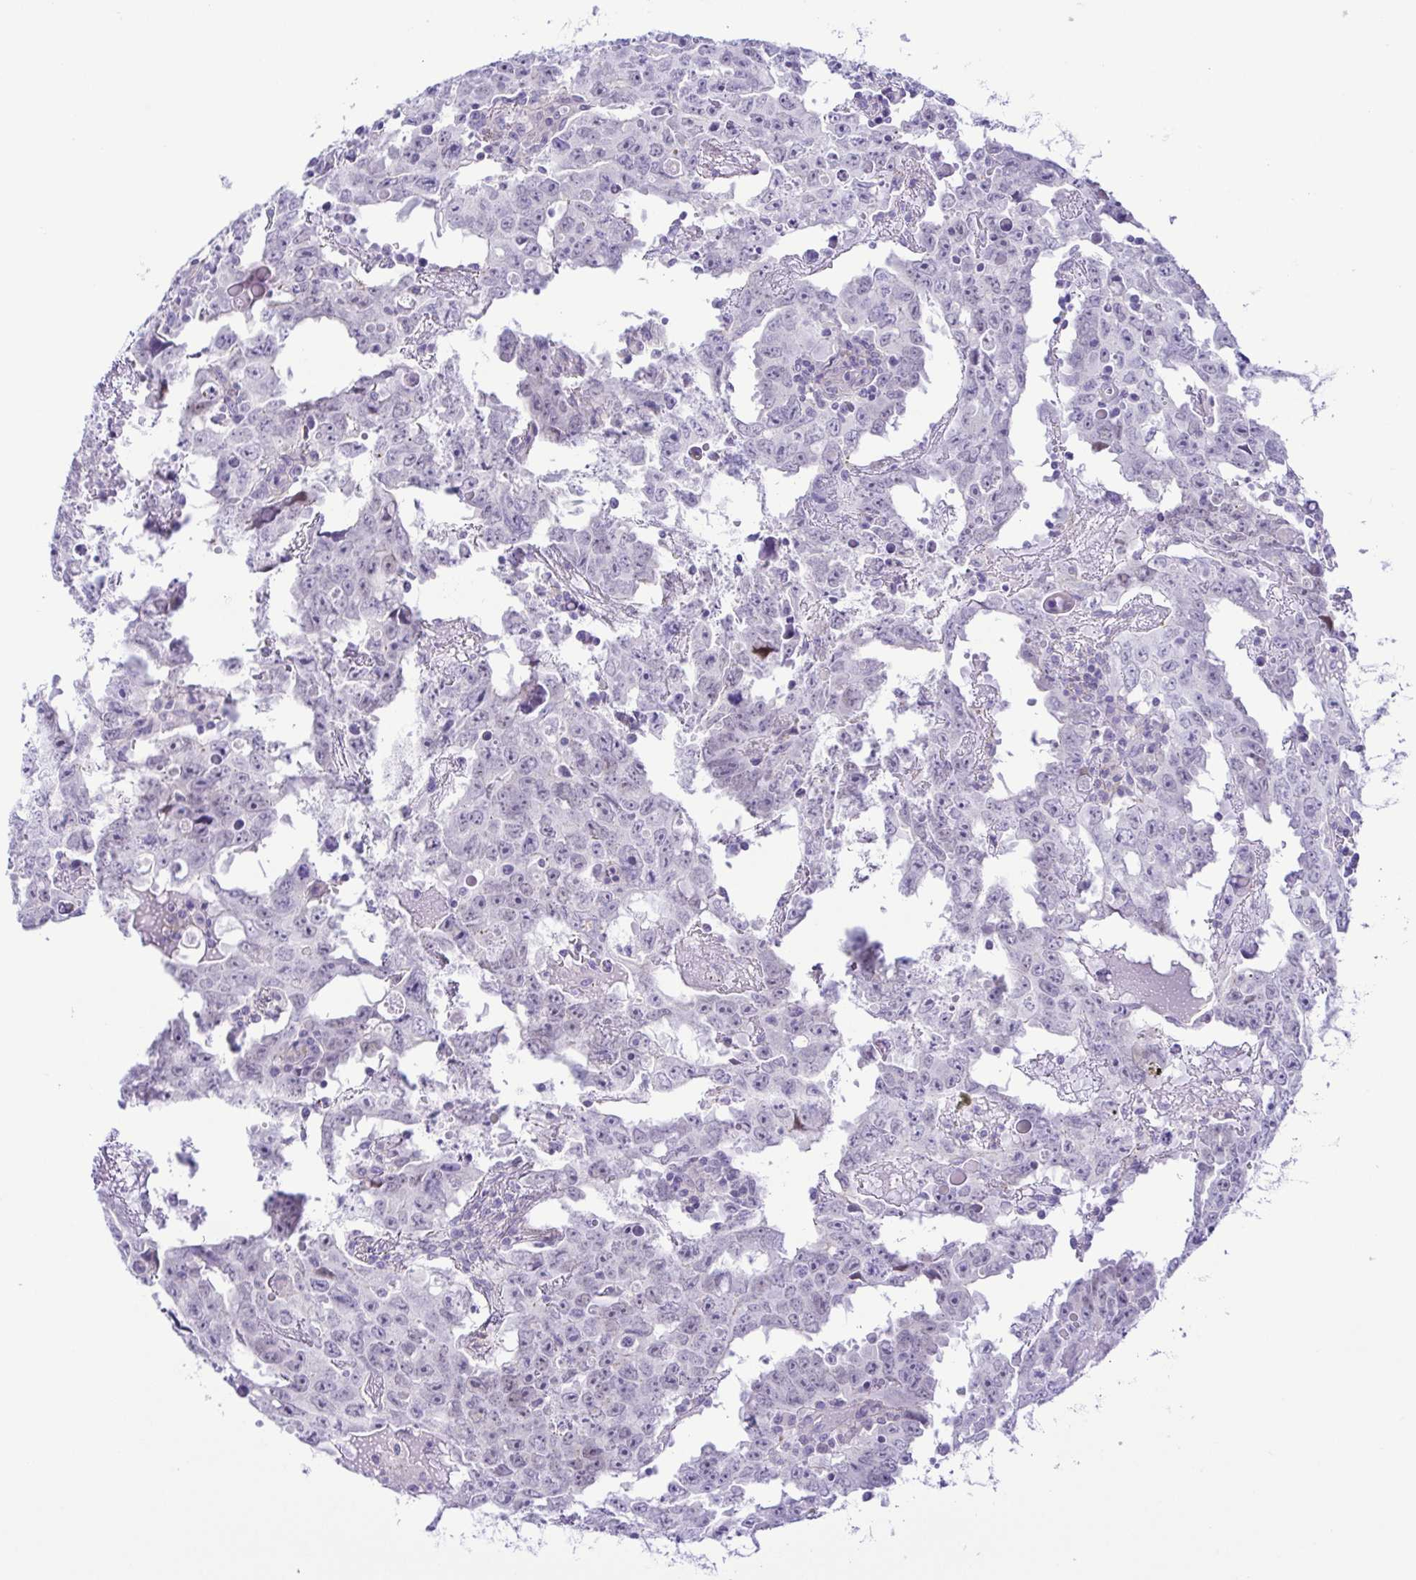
{"staining": {"intensity": "negative", "quantity": "none", "location": "none"}, "tissue": "testis cancer", "cell_type": "Tumor cells", "image_type": "cancer", "snomed": [{"axis": "morphology", "description": "Carcinoma, Embryonal, NOS"}, {"axis": "topography", "description": "Testis"}], "caption": "DAB immunohistochemical staining of human testis cancer (embryonal carcinoma) demonstrates no significant positivity in tumor cells.", "gene": "GPR182", "patient": {"sex": "male", "age": 22}}